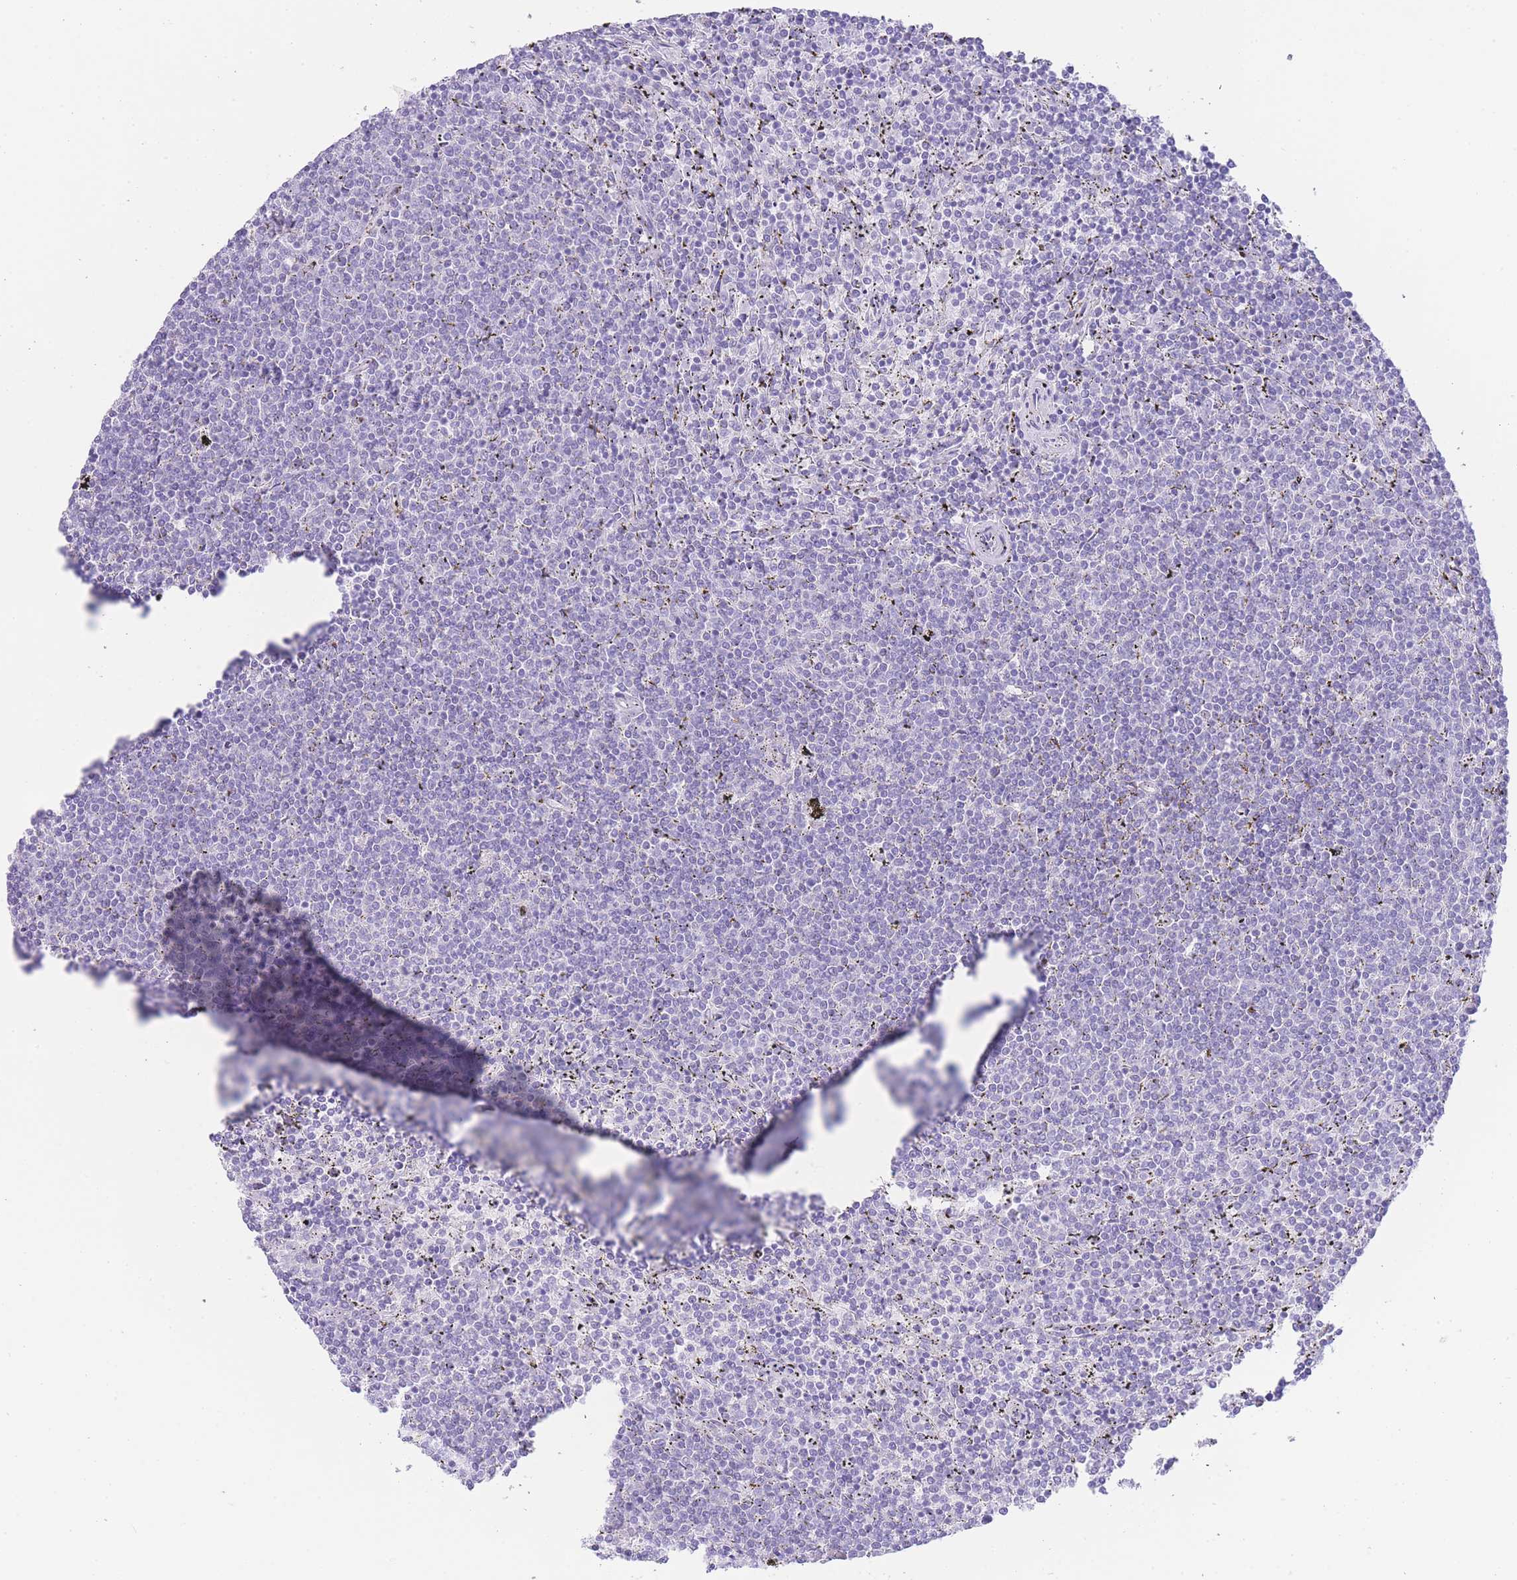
{"staining": {"intensity": "negative", "quantity": "none", "location": "none"}, "tissue": "lymphoma", "cell_type": "Tumor cells", "image_type": "cancer", "snomed": [{"axis": "morphology", "description": "Malignant lymphoma, non-Hodgkin's type, Low grade"}, {"axis": "topography", "description": "Spleen"}], "caption": "High power microscopy micrograph of an immunohistochemistry (IHC) image of malignant lymphoma, non-Hodgkin's type (low-grade), revealing no significant staining in tumor cells.", "gene": "ACSM4", "patient": {"sex": "female", "age": 50}}